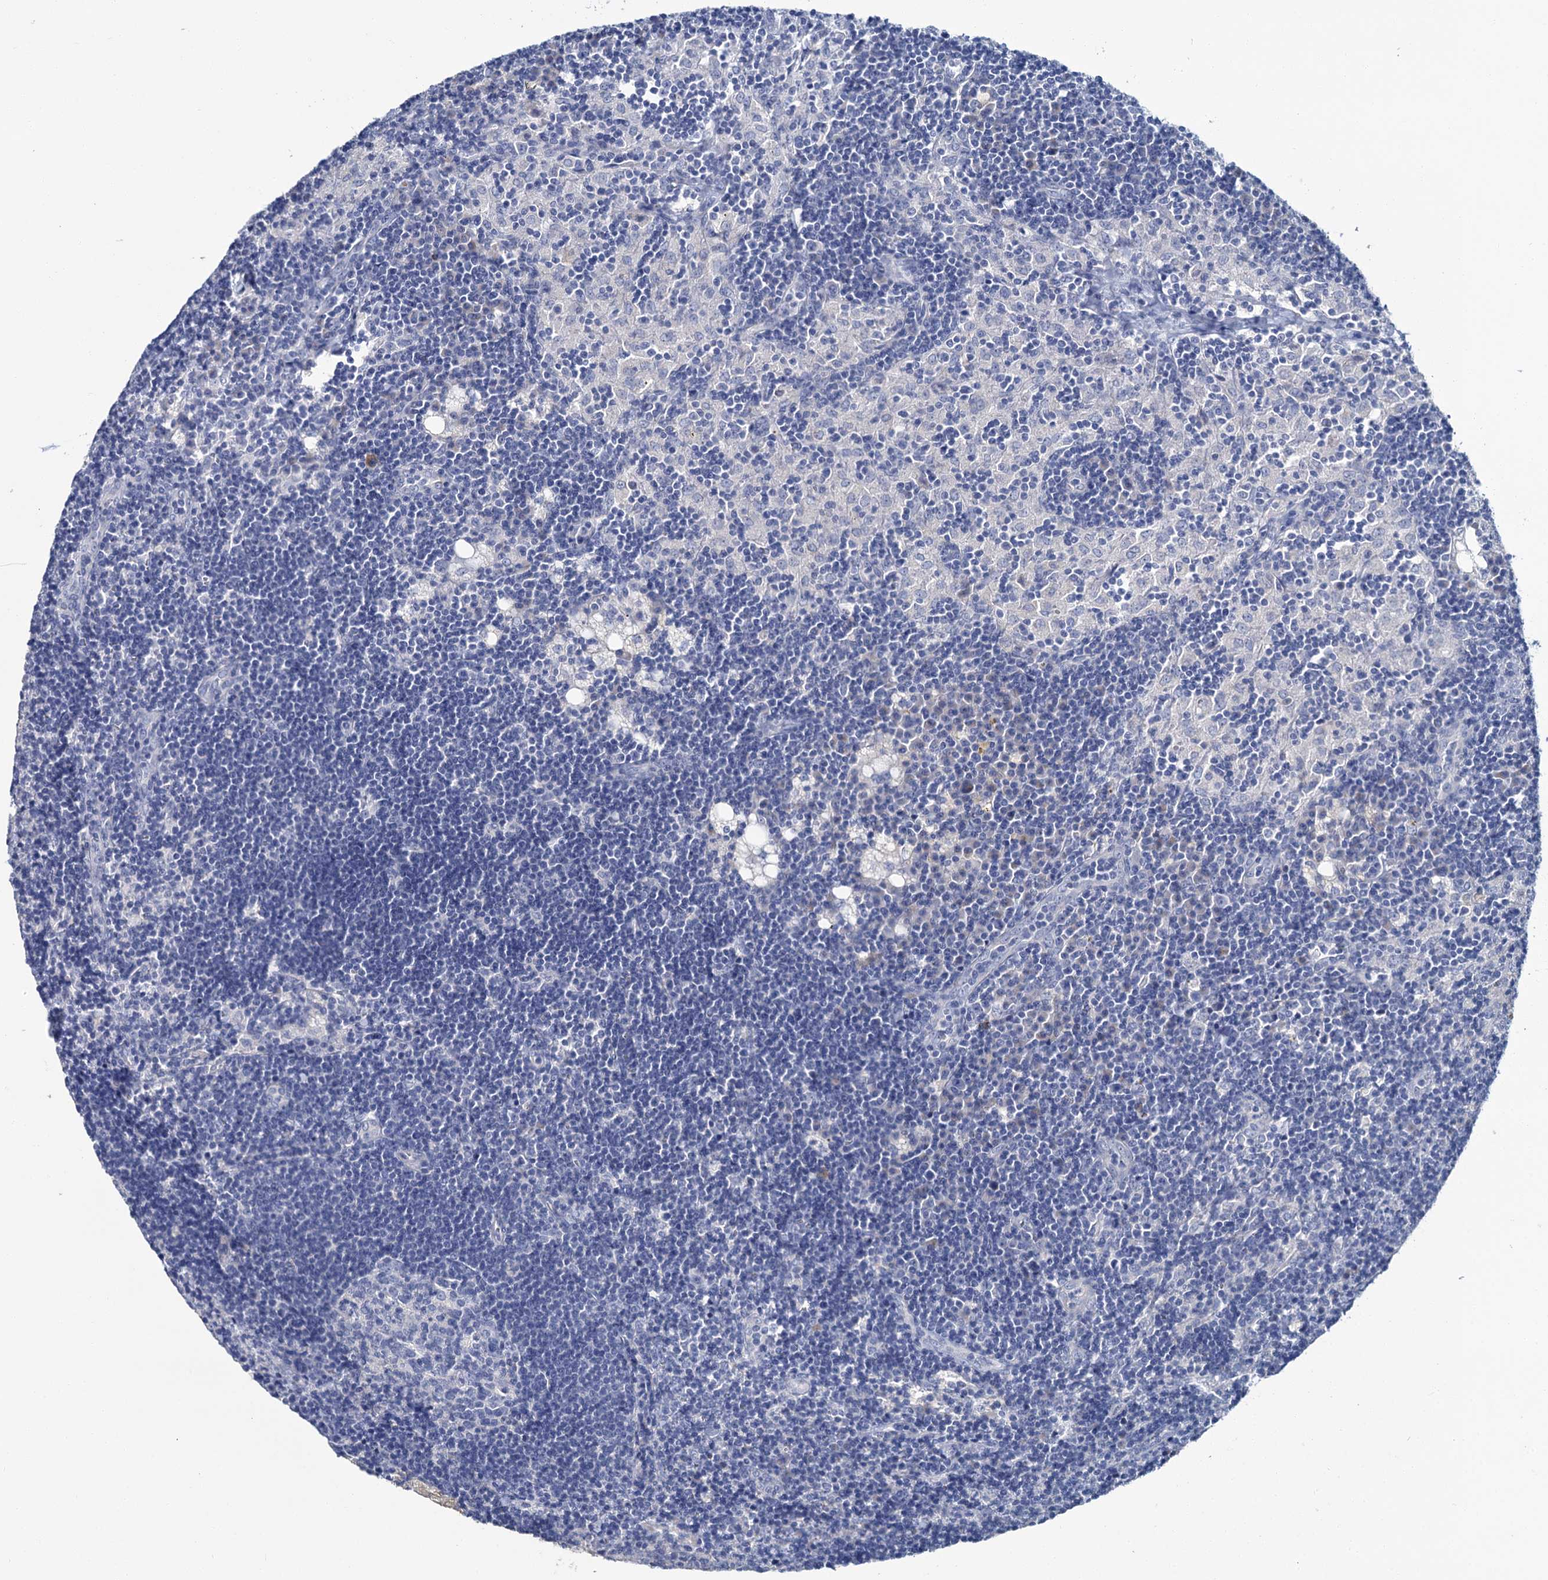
{"staining": {"intensity": "negative", "quantity": "none", "location": "none"}, "tissue": "lymph node", "cell_type": "Germinal center cells", "image_type": "normal", "snomed": [{"axis": "morphology", "description": "Normal tissue, NOS"}, {"axis": "topography", "description": "Lymph node"}], "caption": "IHC micrograph of benign lymph node stained for a protein (brown), which demonstrates no staining in germinal center cells. The staining was performed using DAB to visualize the protein expression in brown, while the nuclei were stained in blue with hematoxylin (Magnification: 20x).", "gene": "SNCB", "patient": {"sex": "male", "age": 24}}